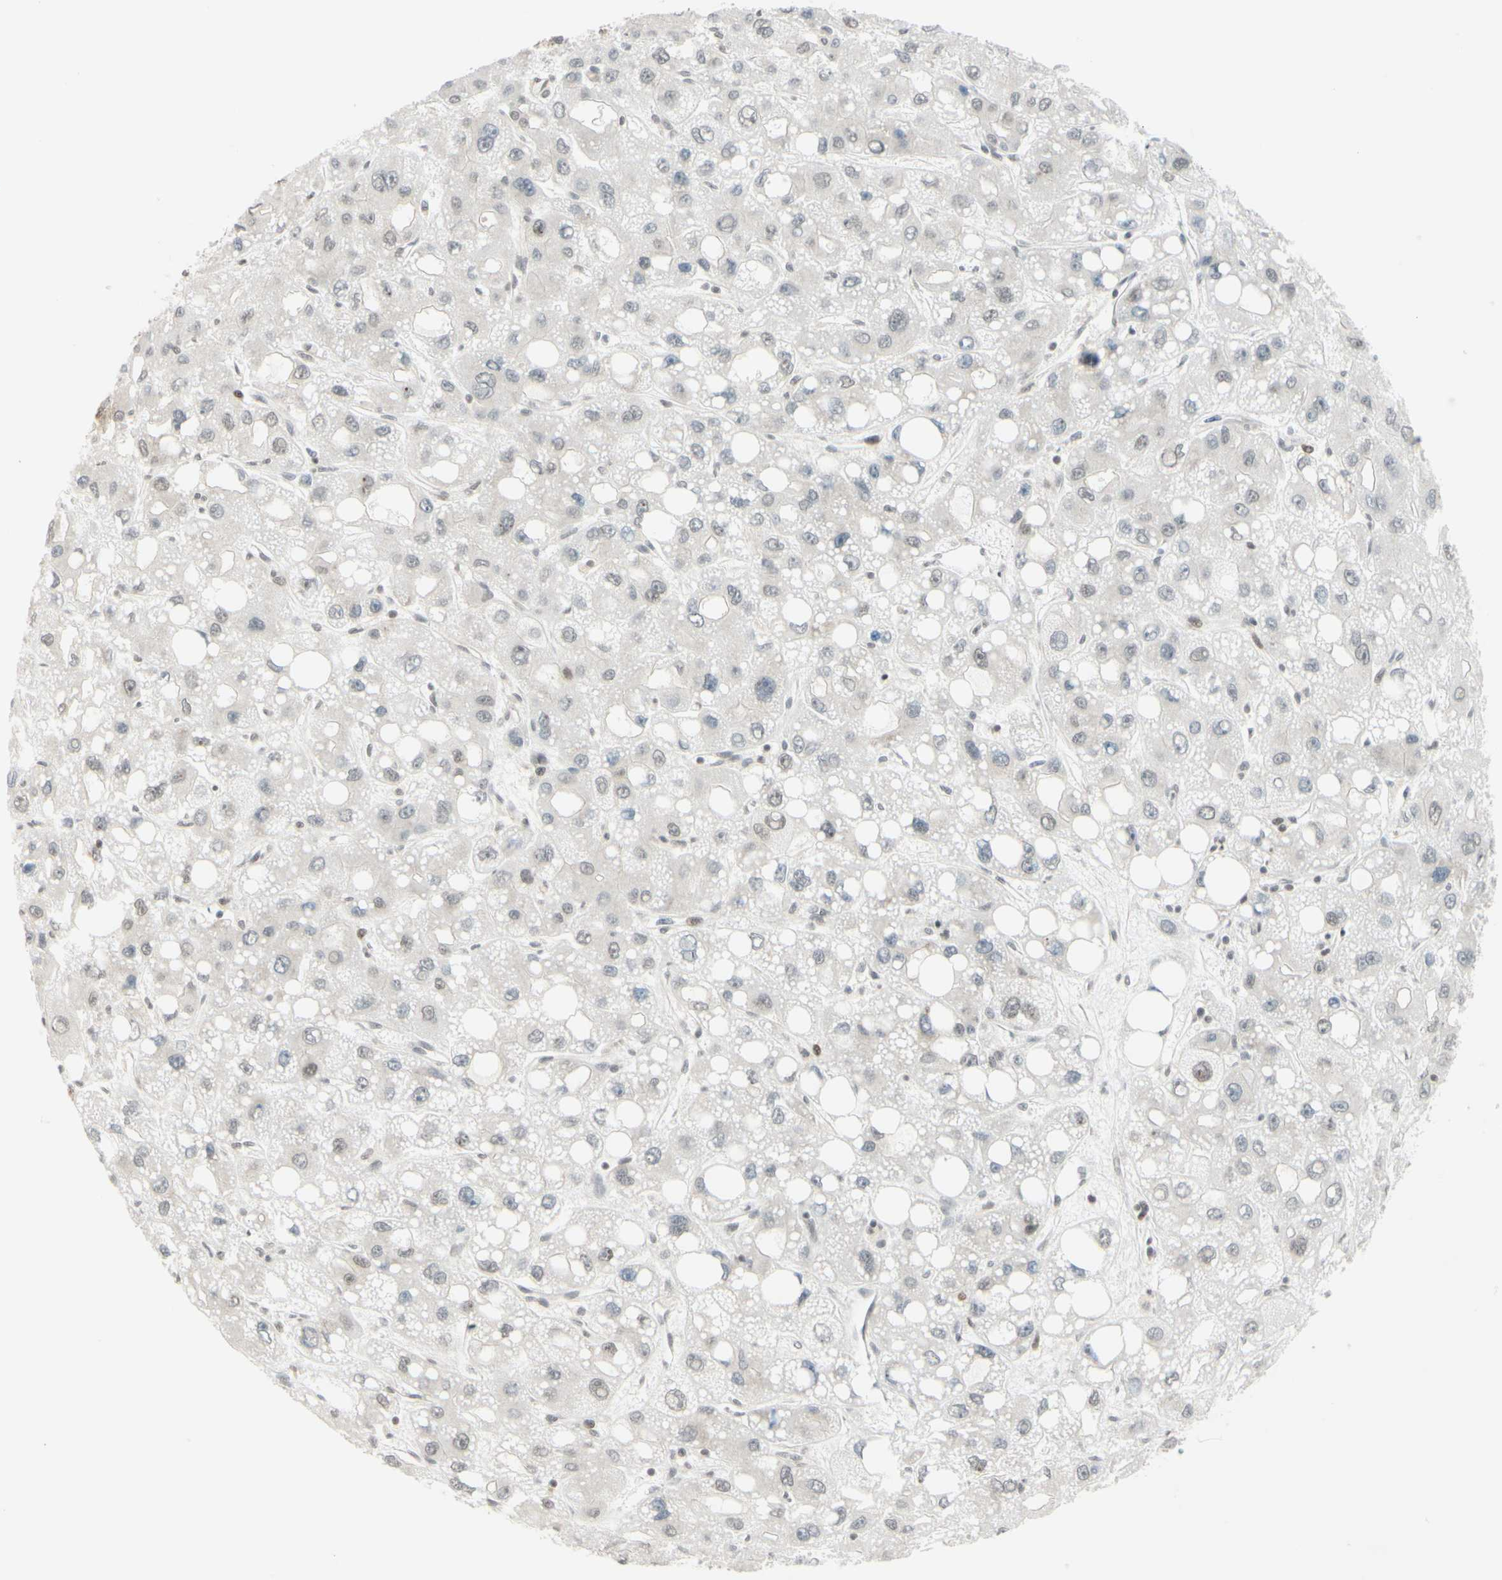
{"staining": {"intensity": "weak", "quantity": ">75%", "location": "cytoplasmic/membranous"}, "tissue": "liver cancer", "cell_type": "Tumor cells", "image_type": "cancer", "snomed": [{"axis": "morphology", "description": "Carcinoma, Hepatocellular, NOS"}, {"axis": "topography", "description": "Liver"}], "caption": "Approximately >75% of tumor cells in liver hepatocellular carcinoma show weak cytoplasmic/membranous protein positivity as visualized by brown immunohistochemical staining.", "gene": "BRMS1", "patient": {"sex": "male", "age": 55}}